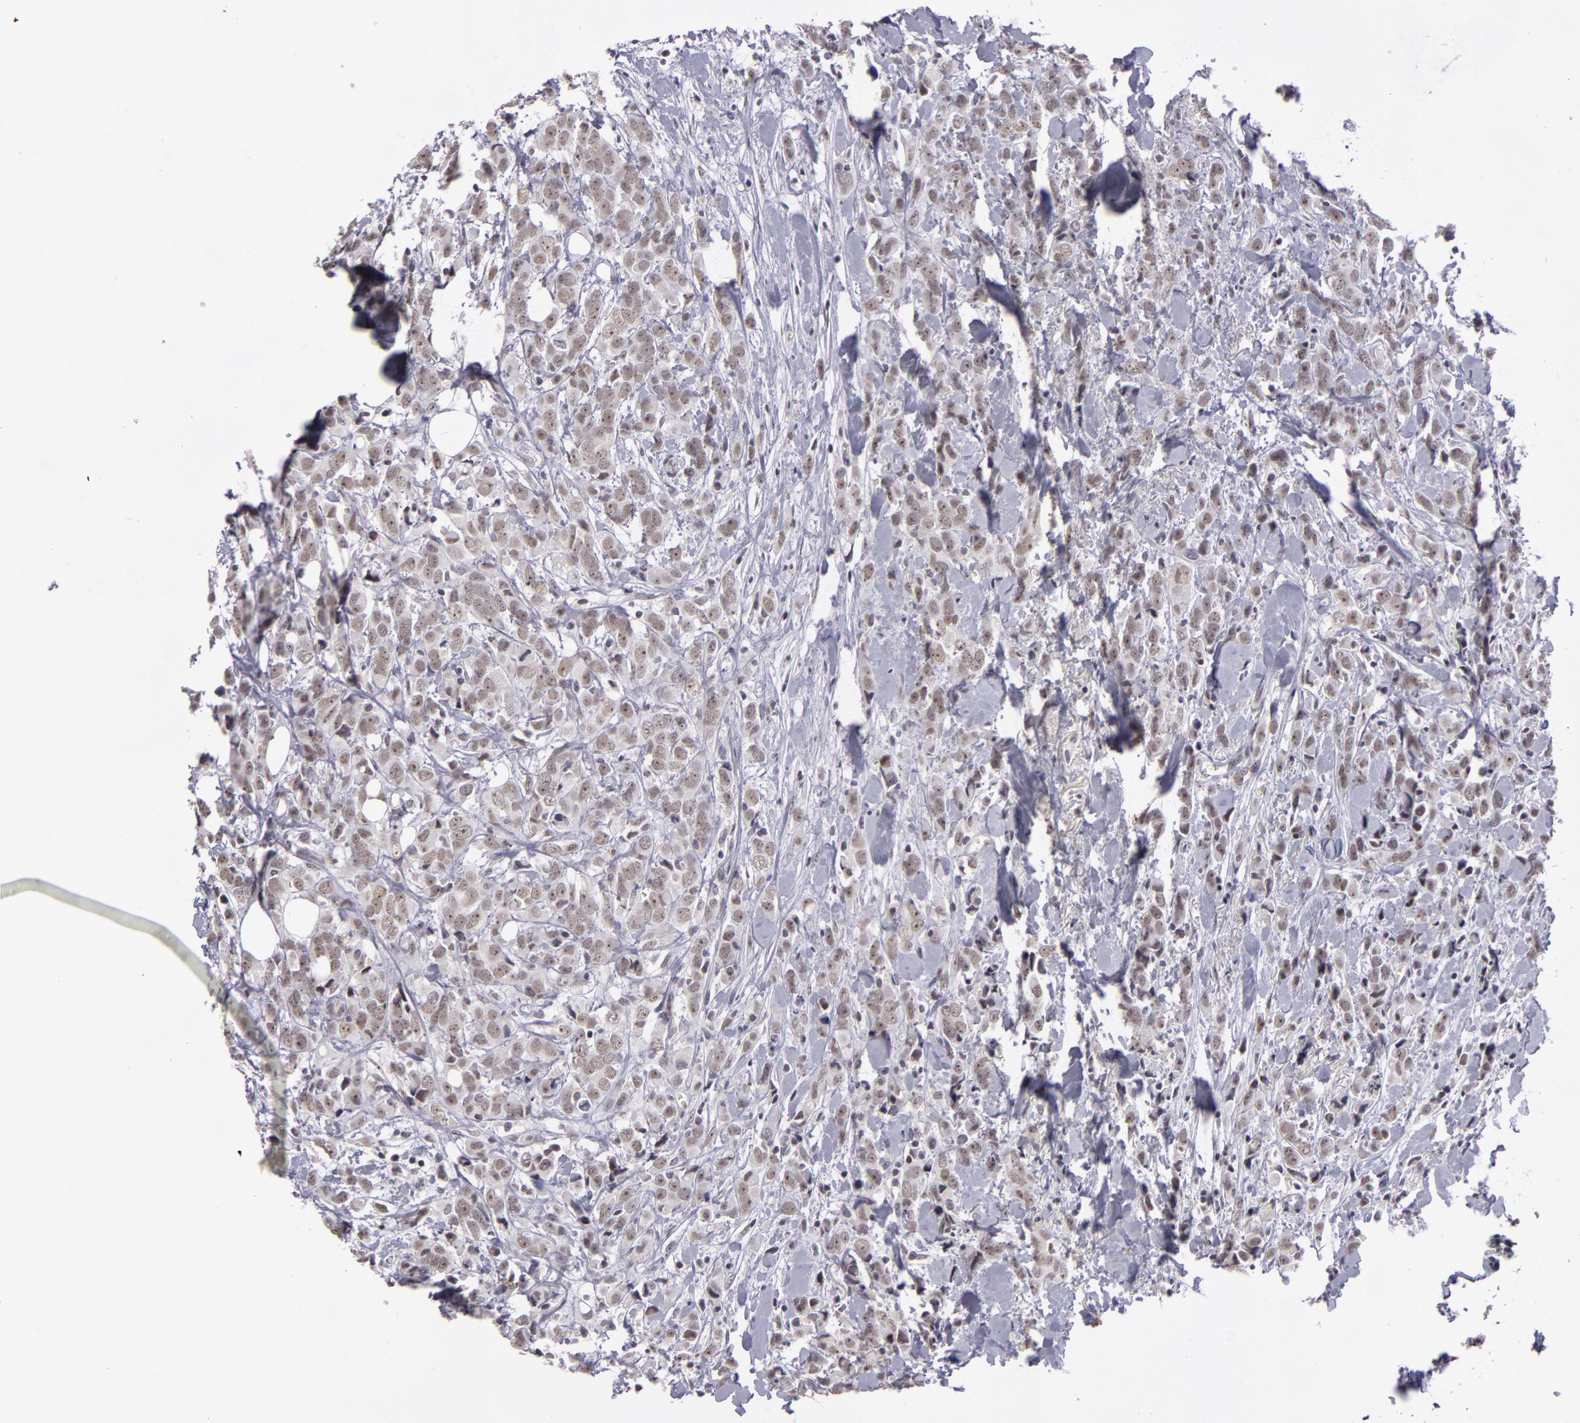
{"staining": {"intensity": "weak", "quantity": "<25%", "location": "nuclear"}, "tissue": "breast cancer", "cell_type": "Tumor cells", "image_type": "cancer", "snomed": [{"axis": "morphology", "description": "Lobular carcinoma"}, {"axis": "topography", "description": "Breast"}], "caption": "IHC image of human breast cancer stained for a protein (brown), which reveals no staining in tumor cells.", "gene": "RRP7A", "patient": {"sex": "female", "age": 57}}